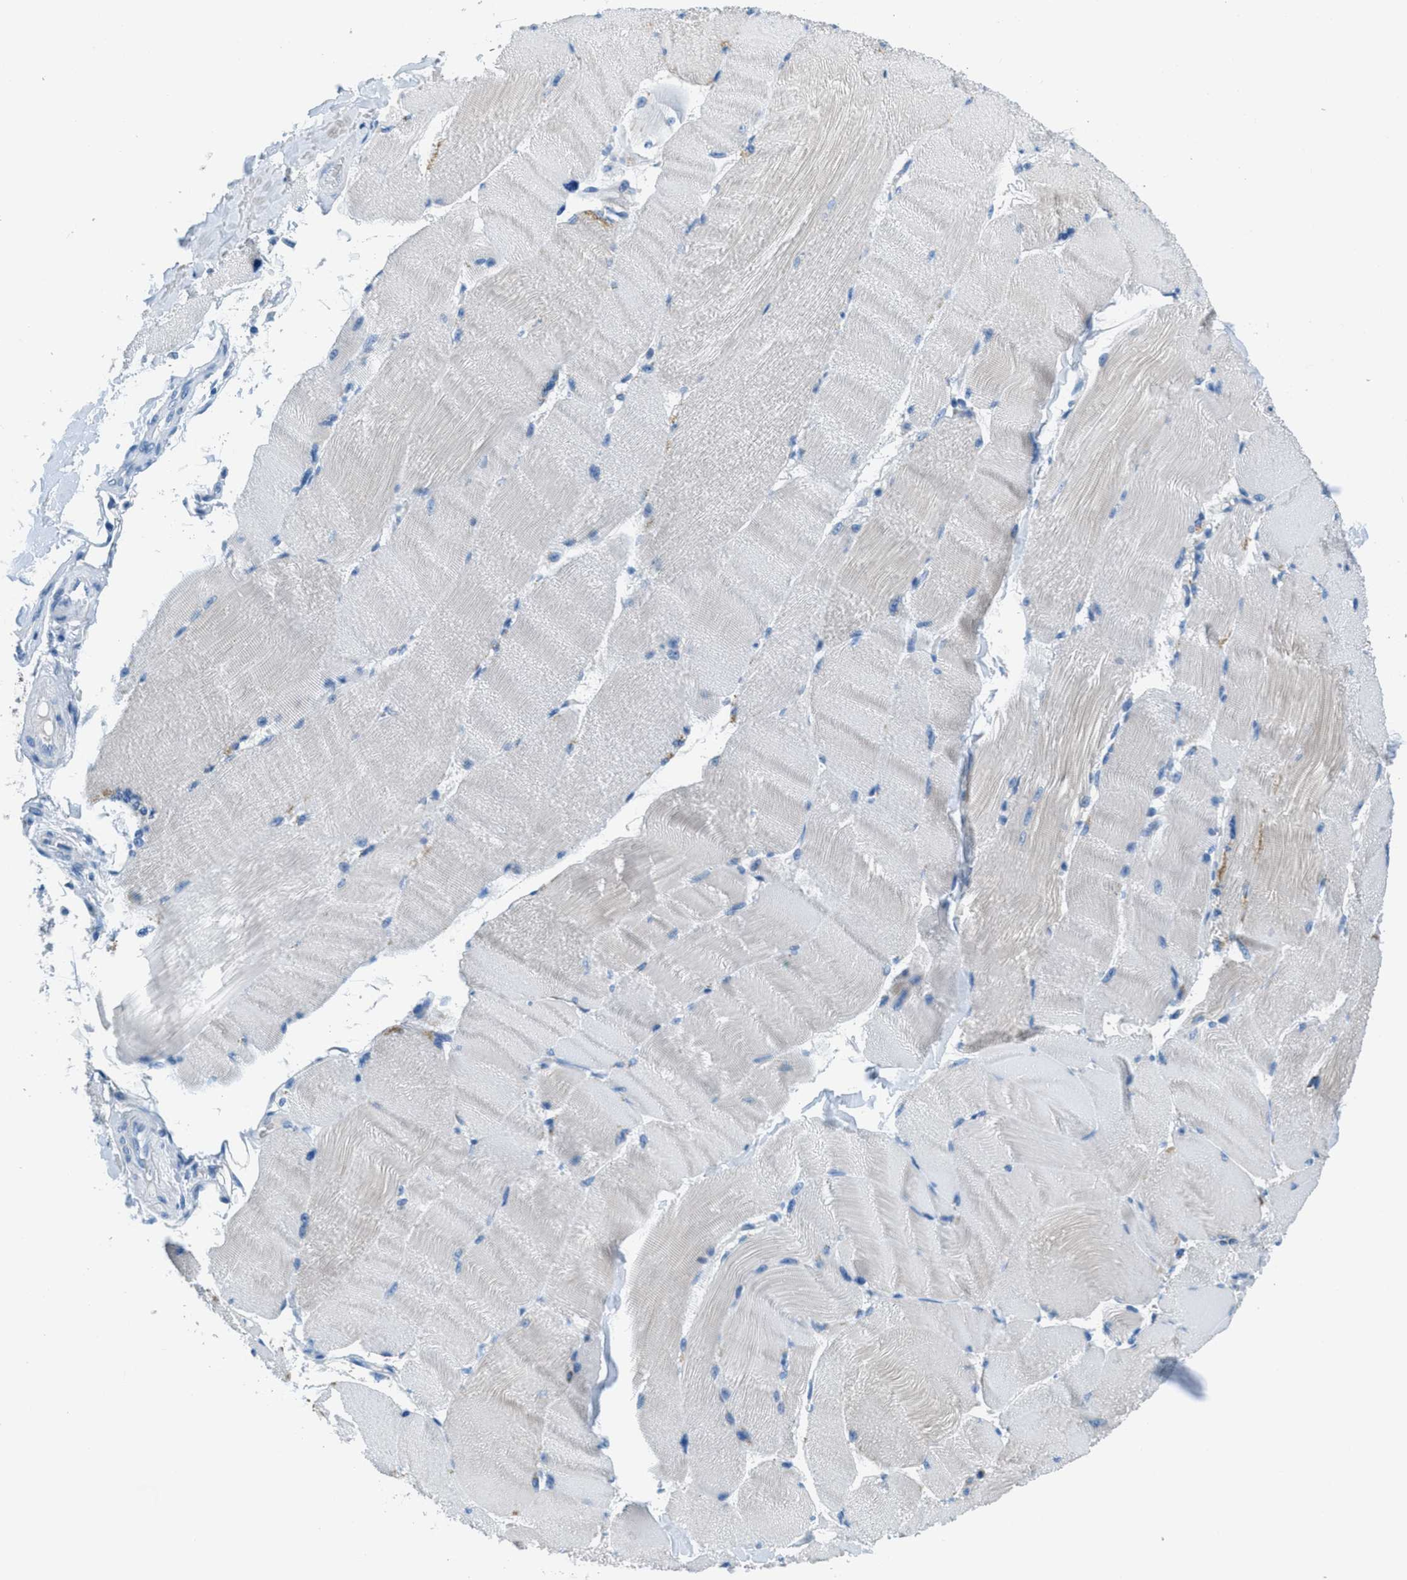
{"staining": {"intensity": "negative", "quantity": "none", "location": "none"}, "tissue": "skeletal muscle", "cell_type": "Myocytes", "image_type": "normal", "snomed": [{"axis": "morphology", "description": "Normal tissue, NOS"}, {"axis": "topography", "description": "Skin"}, {"axis": "topography", "description": "Skeletal muscle"}], "caption": "Immunohistochemical staining of benign skeletal muscle exhibits no significant staining in myocytes.", "gene": "MGARP", "patient": {"sex": "male", "age": 83}}